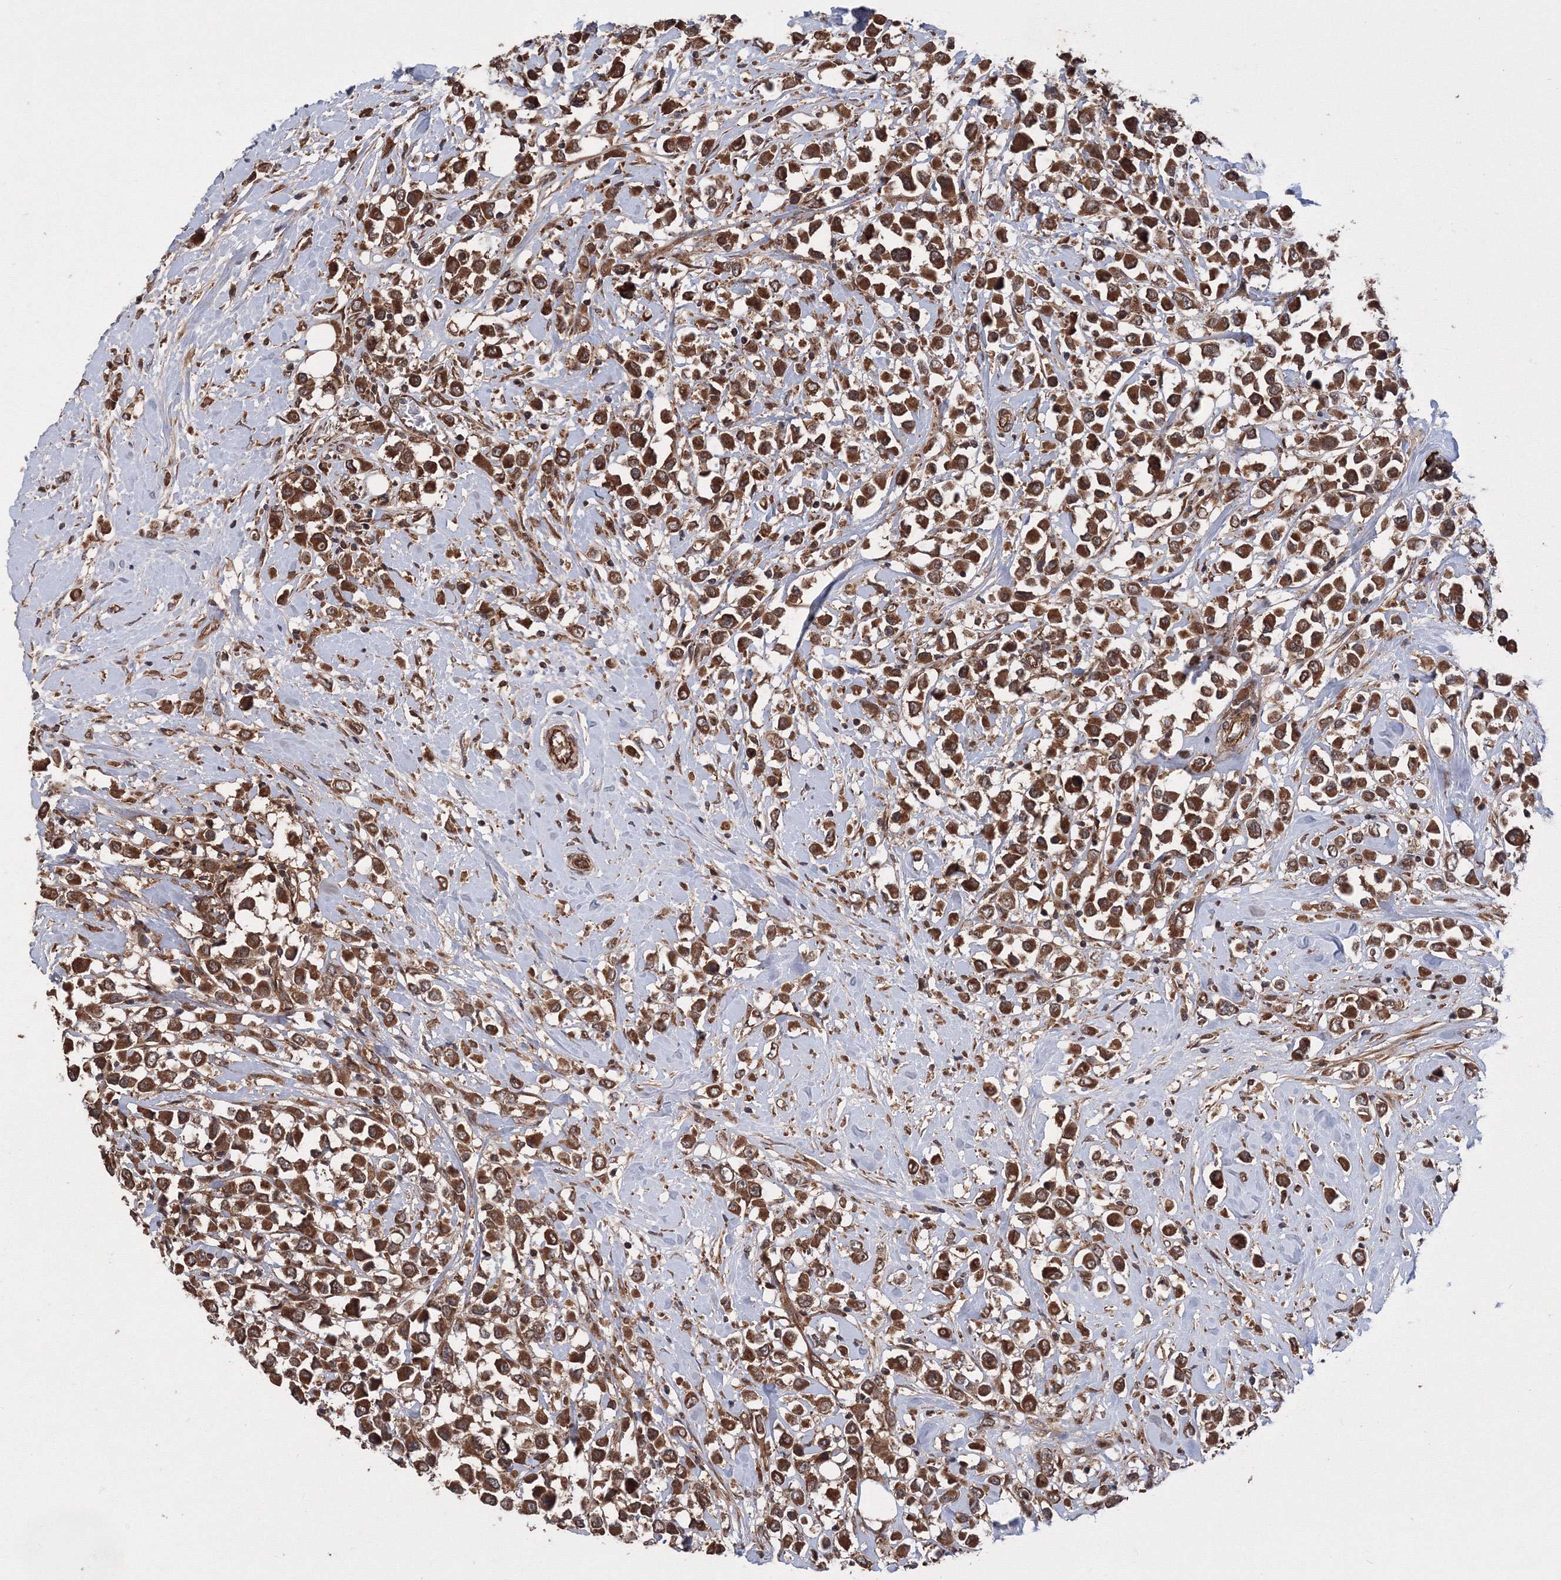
{"staining": {"intensity": "strong", "quantity": ">75%", "location": "cytoplasmic/membranous"}, "tissue": "breast cancer", "cell_type": "Tumor cells", "image_type": "cancer", "snomed": [{"axis": "morphology", "description": "Duct carcinoma"}, {"axis": "topography", "description": "Breast"}], "caption": "Tumor cells demonstrate high levels of strong cytoplasmic/membranous positivity in about >75% of cells in breast cancer.", "gene": "ATG3", "patient": {"sex": "female", "age": 61}}